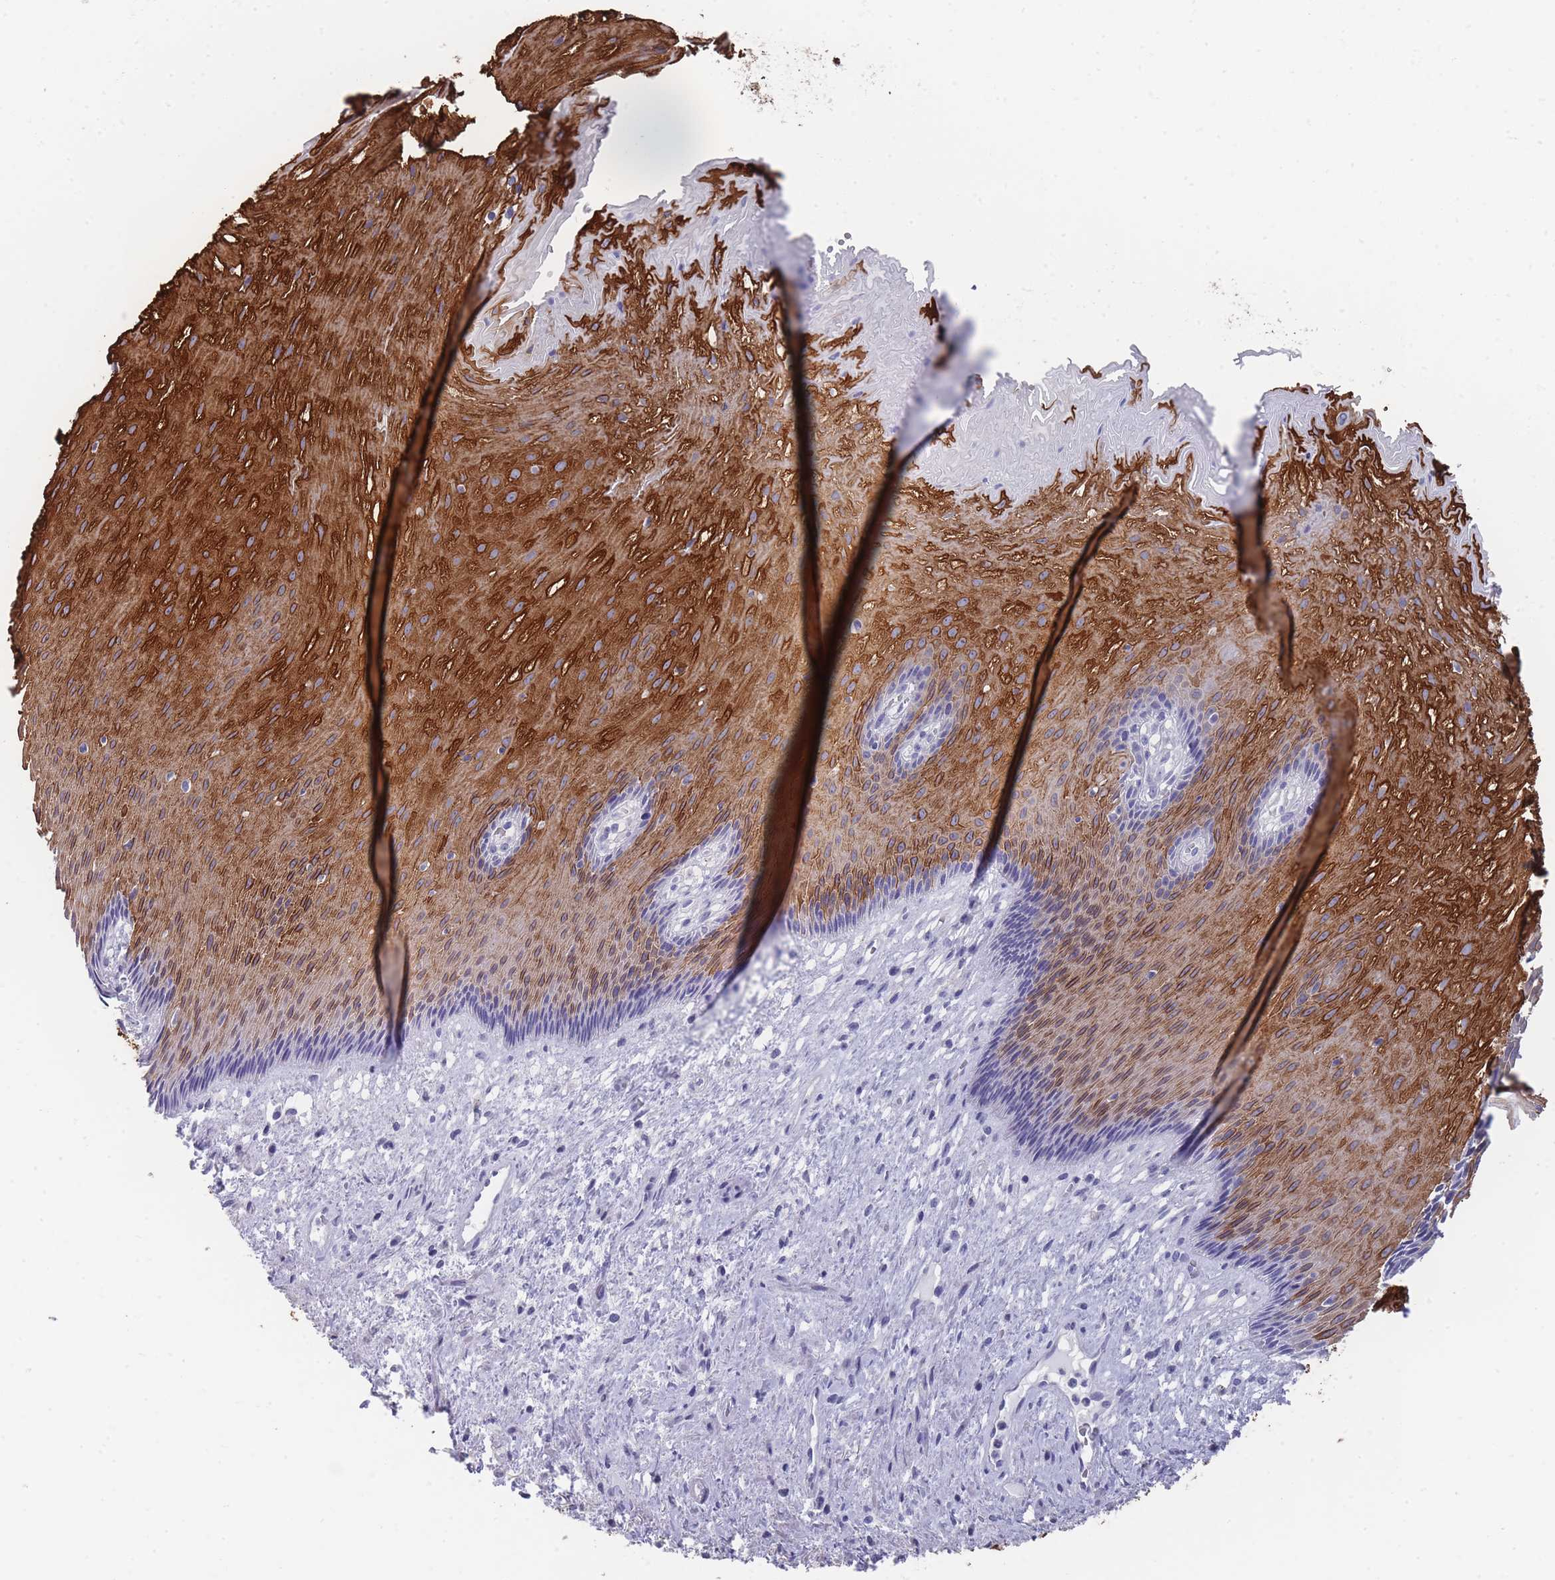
{"staining": {"intensity": "strong", "quantity": "25%-75%", "location": "cytoplasmic/membranous"}, "tissue": "esophagus", "cell_type": "Squamous epithelial cells", "image_type": "normal", "snomed": [{"axis": "morphology", "description": "Normal tissue, NOS"}, {"axis": "topography", "description": "Esophagus"}], "caption": "Immunohistochemical staining of benign human esophagus reveals 25%-75% levels of strong cytoplasmic/membranous protein expression in approximately 25%-75% of squamous epithelial cells.", "gene": "RAB2B", "patient": {"sex": "male", "age": 60}}